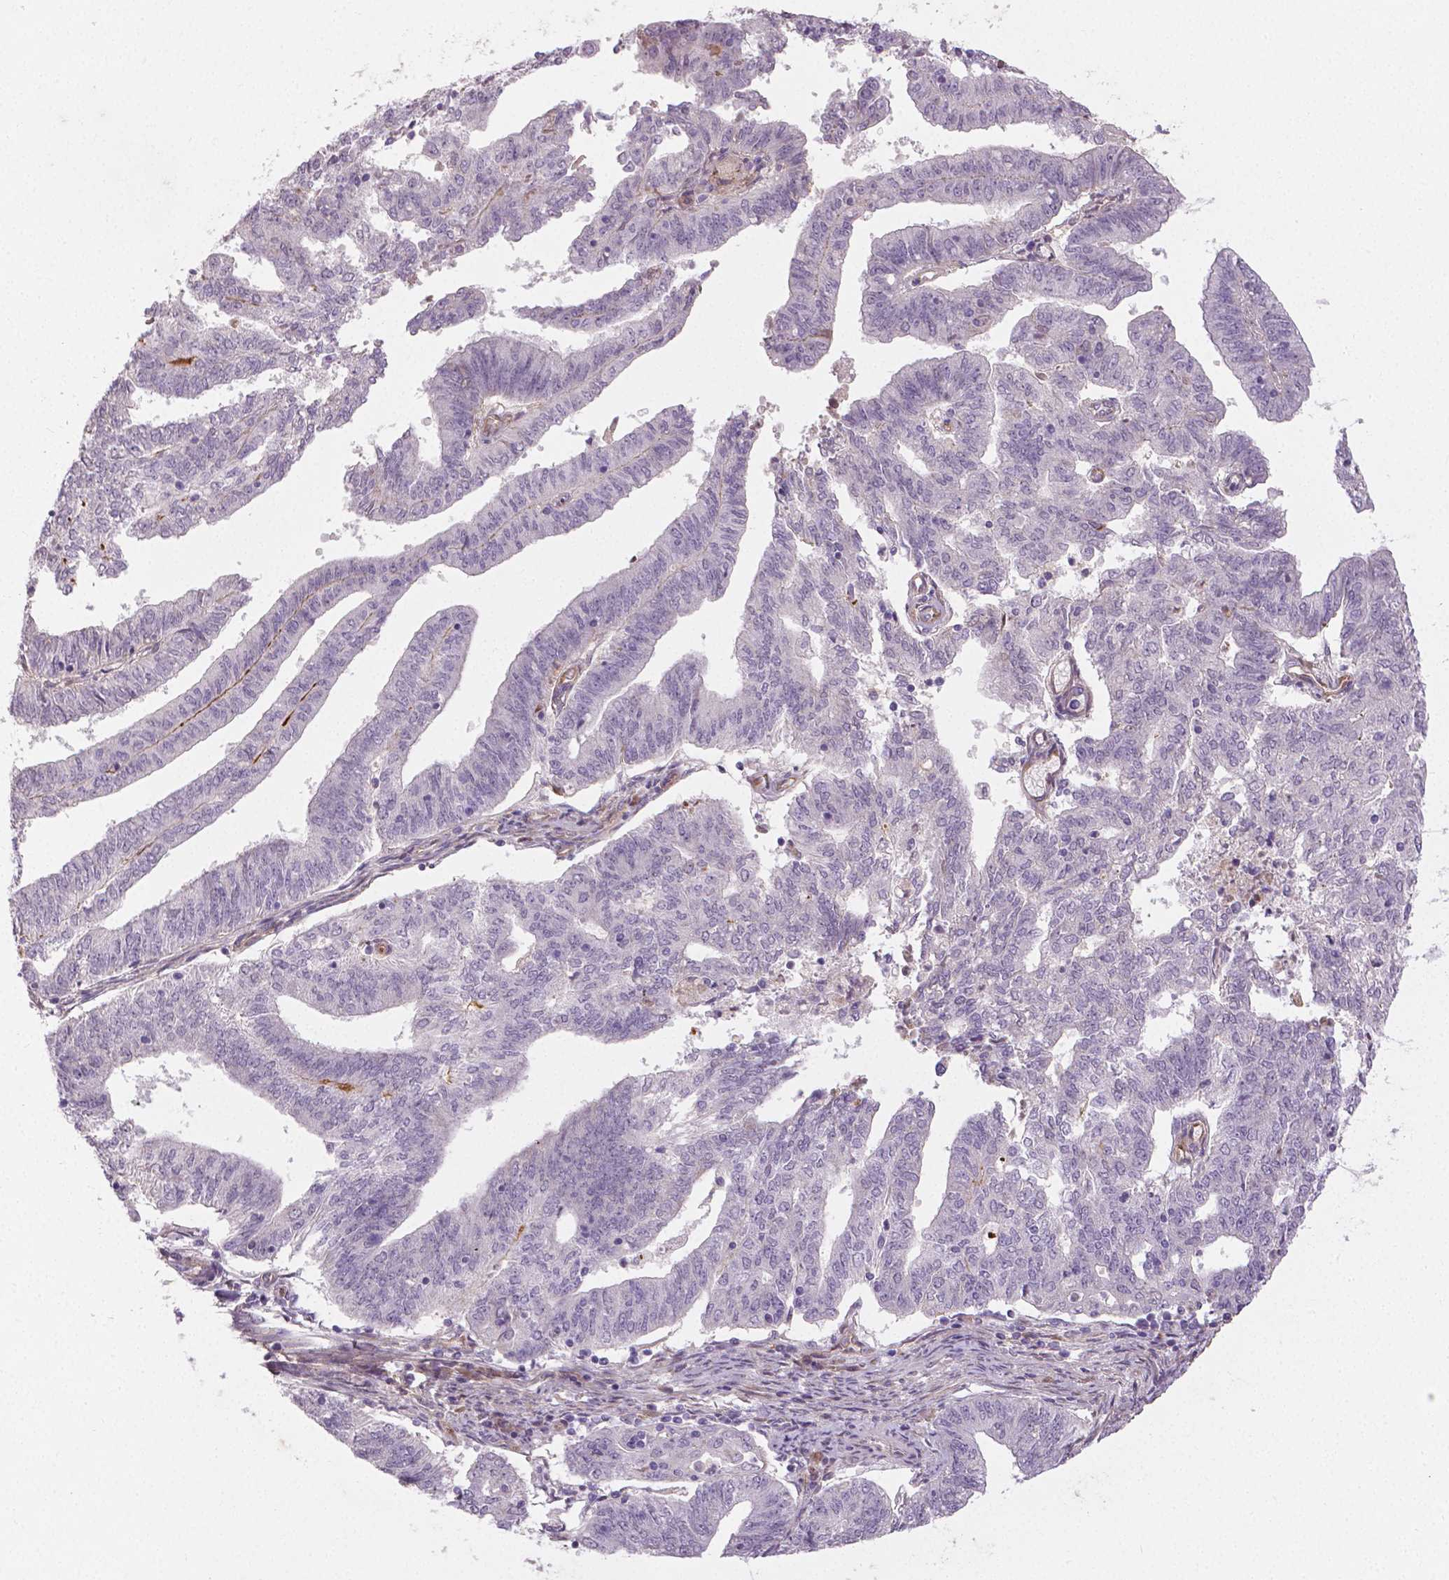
{"staining": {"intensity": "negative", "quantity": "none", "location": "none"}, "tissue": "endometrial cancer", "cell_type": "Tumor cells", "image_type": "cancer", "snomed": [{"axis": "morphology", "description": "Adenocarcinoma, NOS"}, {"axis": "topography", "description": "Endometrium"}], "caption": "Tumor cells show no significant positivity in endometrial cancer.", "gene": "FLT1", "patient": {"sex": "female", "age": 82}}